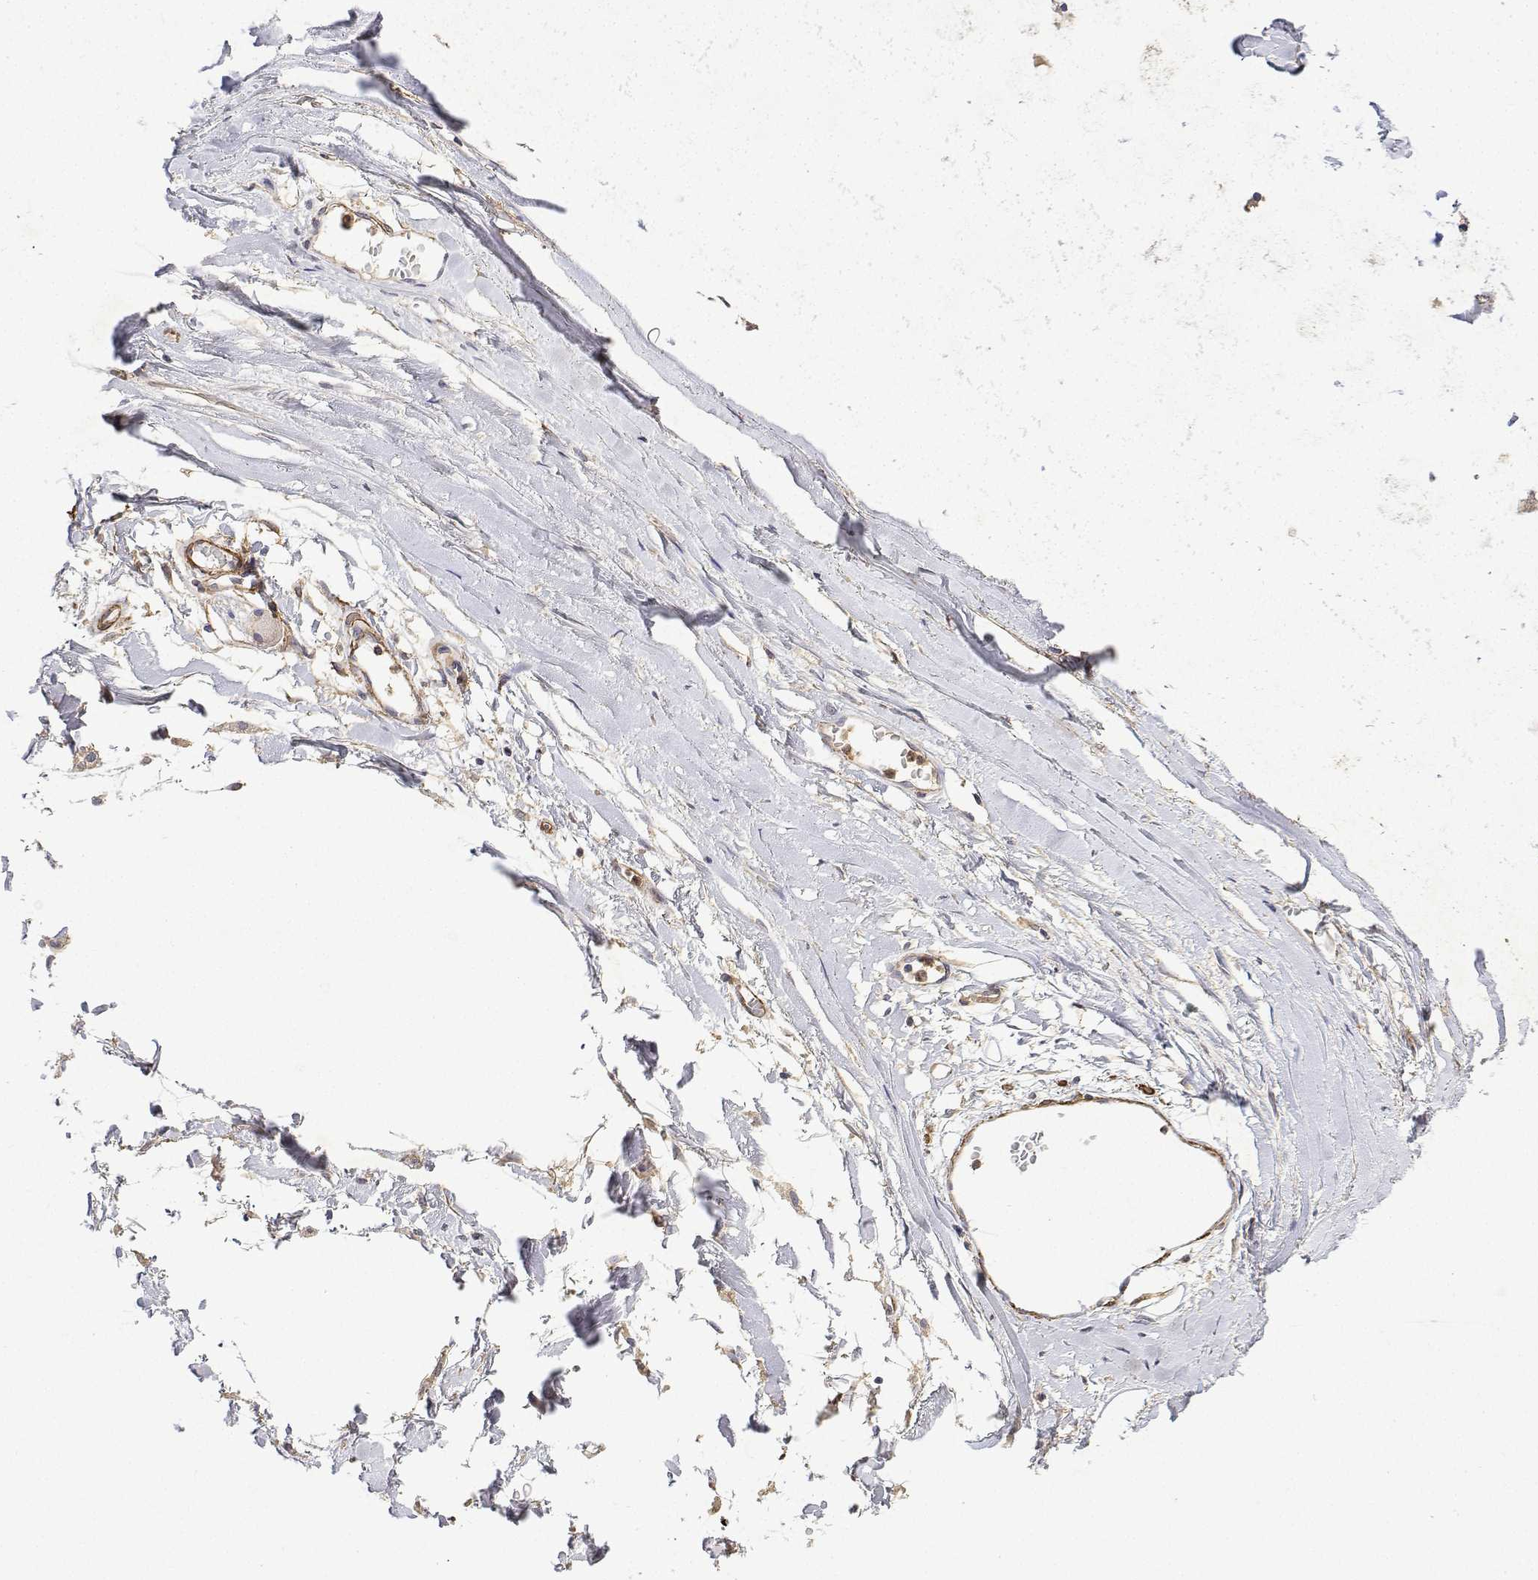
{"staining": {"intensity": "negative", "quantity": "none", "location": "none"}, "tissue": "adipose tissue", "cell_type": "Adipocytes", "image_type": "normal", "snomed": [{"axis": "morphology", "description": "Normal tissue, NOS"}, {"axis": "topography", "description": "Cartilage tissue"}, {"axis": "topography", "description": "Nasopharynx"}, {"axis": "topography", "description": "Thyroid gland"}], "caption": "Adipocytes show no significant expression in unremarkable adipose tissue.", "gene": "SOWAHD", "patient": {"sex": "male", "age": 63}}